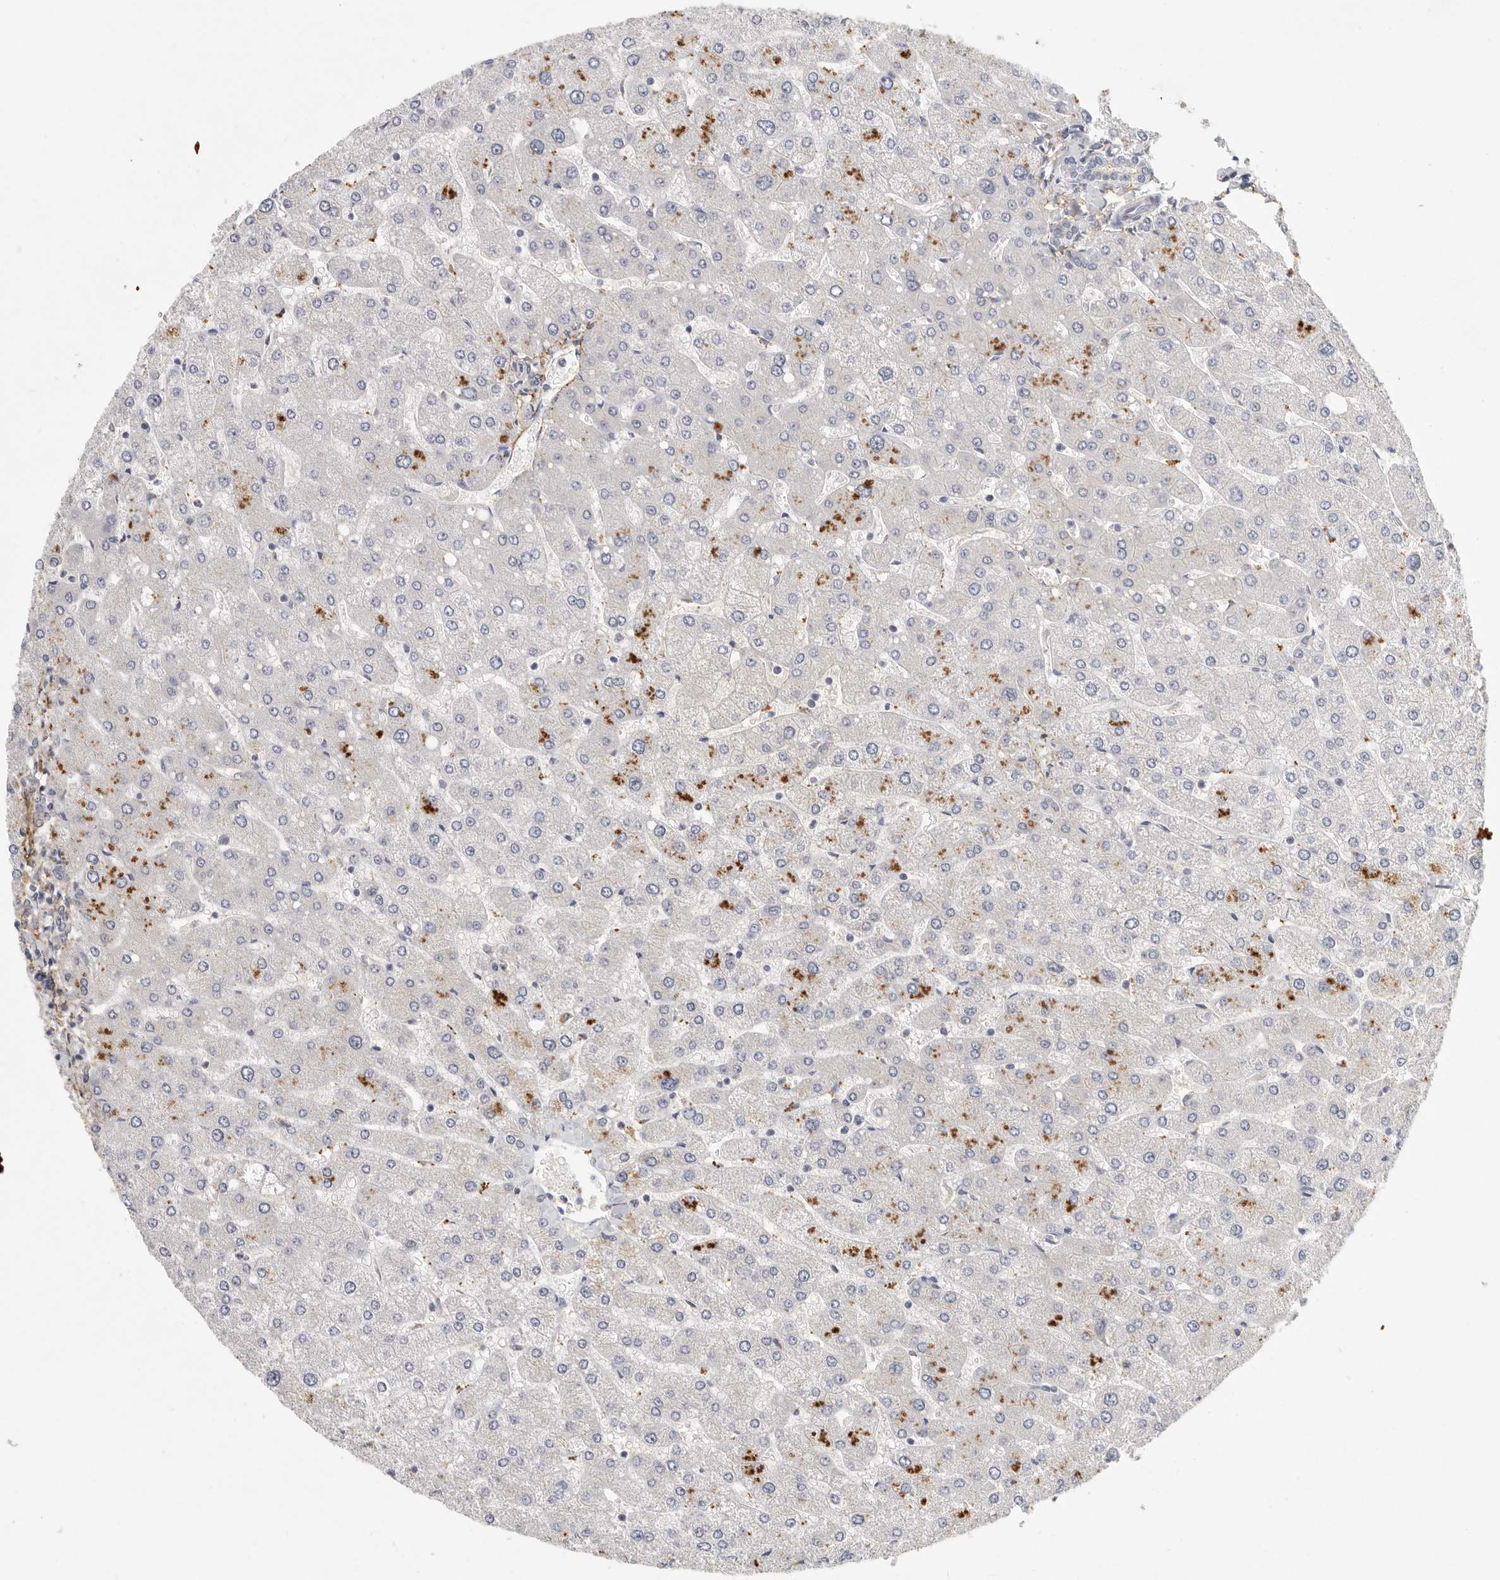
{"staining": {"intensity": "negative", "quantity": "none", "location": "none"}, "tissue": "liver", "cell_type": "Cholangiocytes", "image_type": "normal", "snomed": [{"axis": "morphology", "description": "Normal tissue, NOS"}, {"axis": "topography", "description": "Liver"}], "caption": "Cholangiocytes are negative for protein expression in normal human liver. Nuclei are stained in blue.", "gene": "CFAP298", "patient": {"sex": "male", "age": 55}}